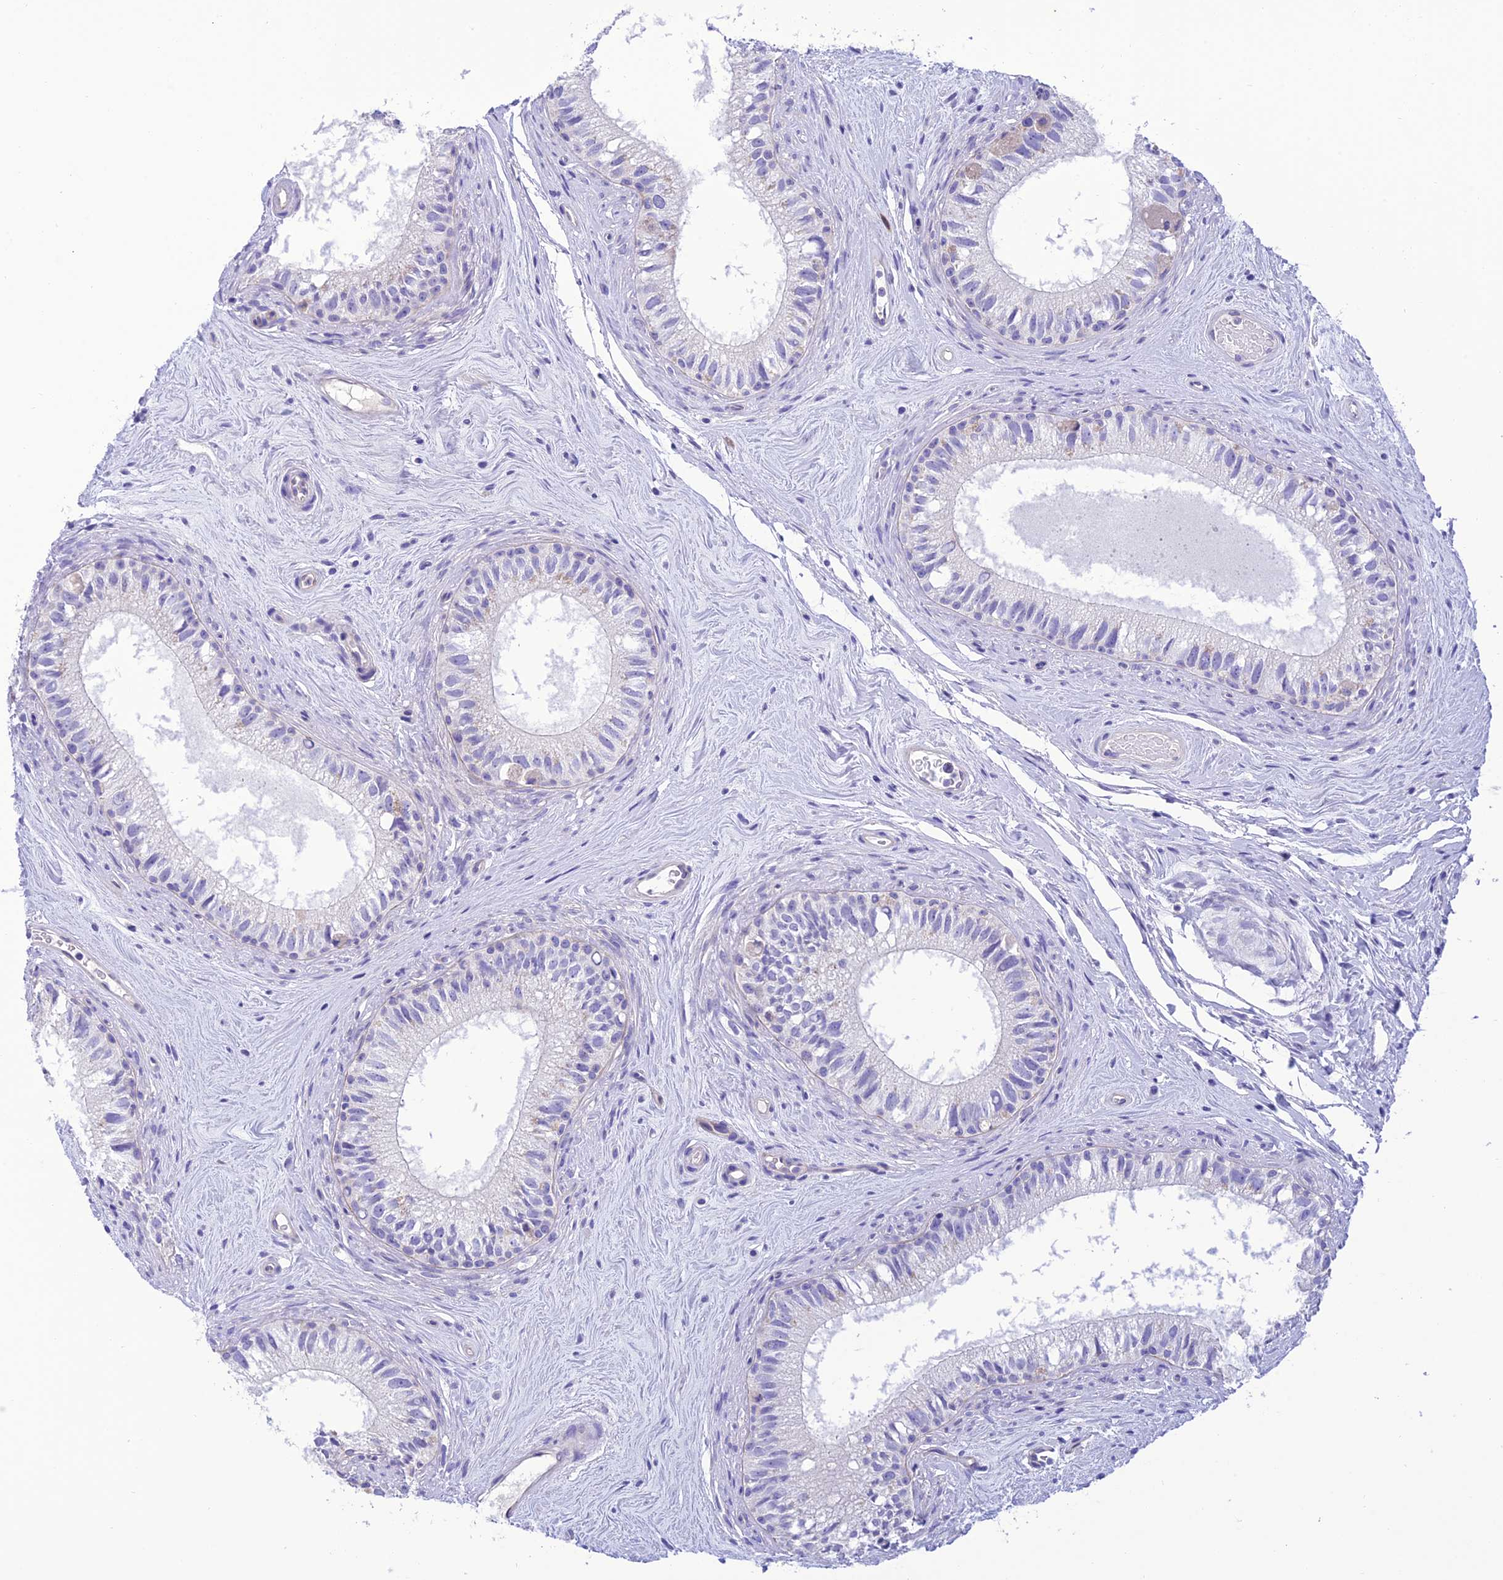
{"staining": {"intensity": "negative", "quantity": "none", "location": "none"}, "tissue": "epididymis", "cell_type": "Glandular cells", "image_type": "normal", "snomed": [{"axis": "morphology", "description": "Normal tissue, NOS"}, {"axis": "topography", "description": "Epididymis"}], "caption": "IHC micrograph of normal epididymis: human epididymis stained with DAB demonstrates no significant protein positivity in glandular cells. (Stains: DAB IHC with hematoxylin counter stain, Microscopy: brightfield microscopy at high magnification).", "gene": "C17orf67", "patient": {"sex": "male", "age": 71}}